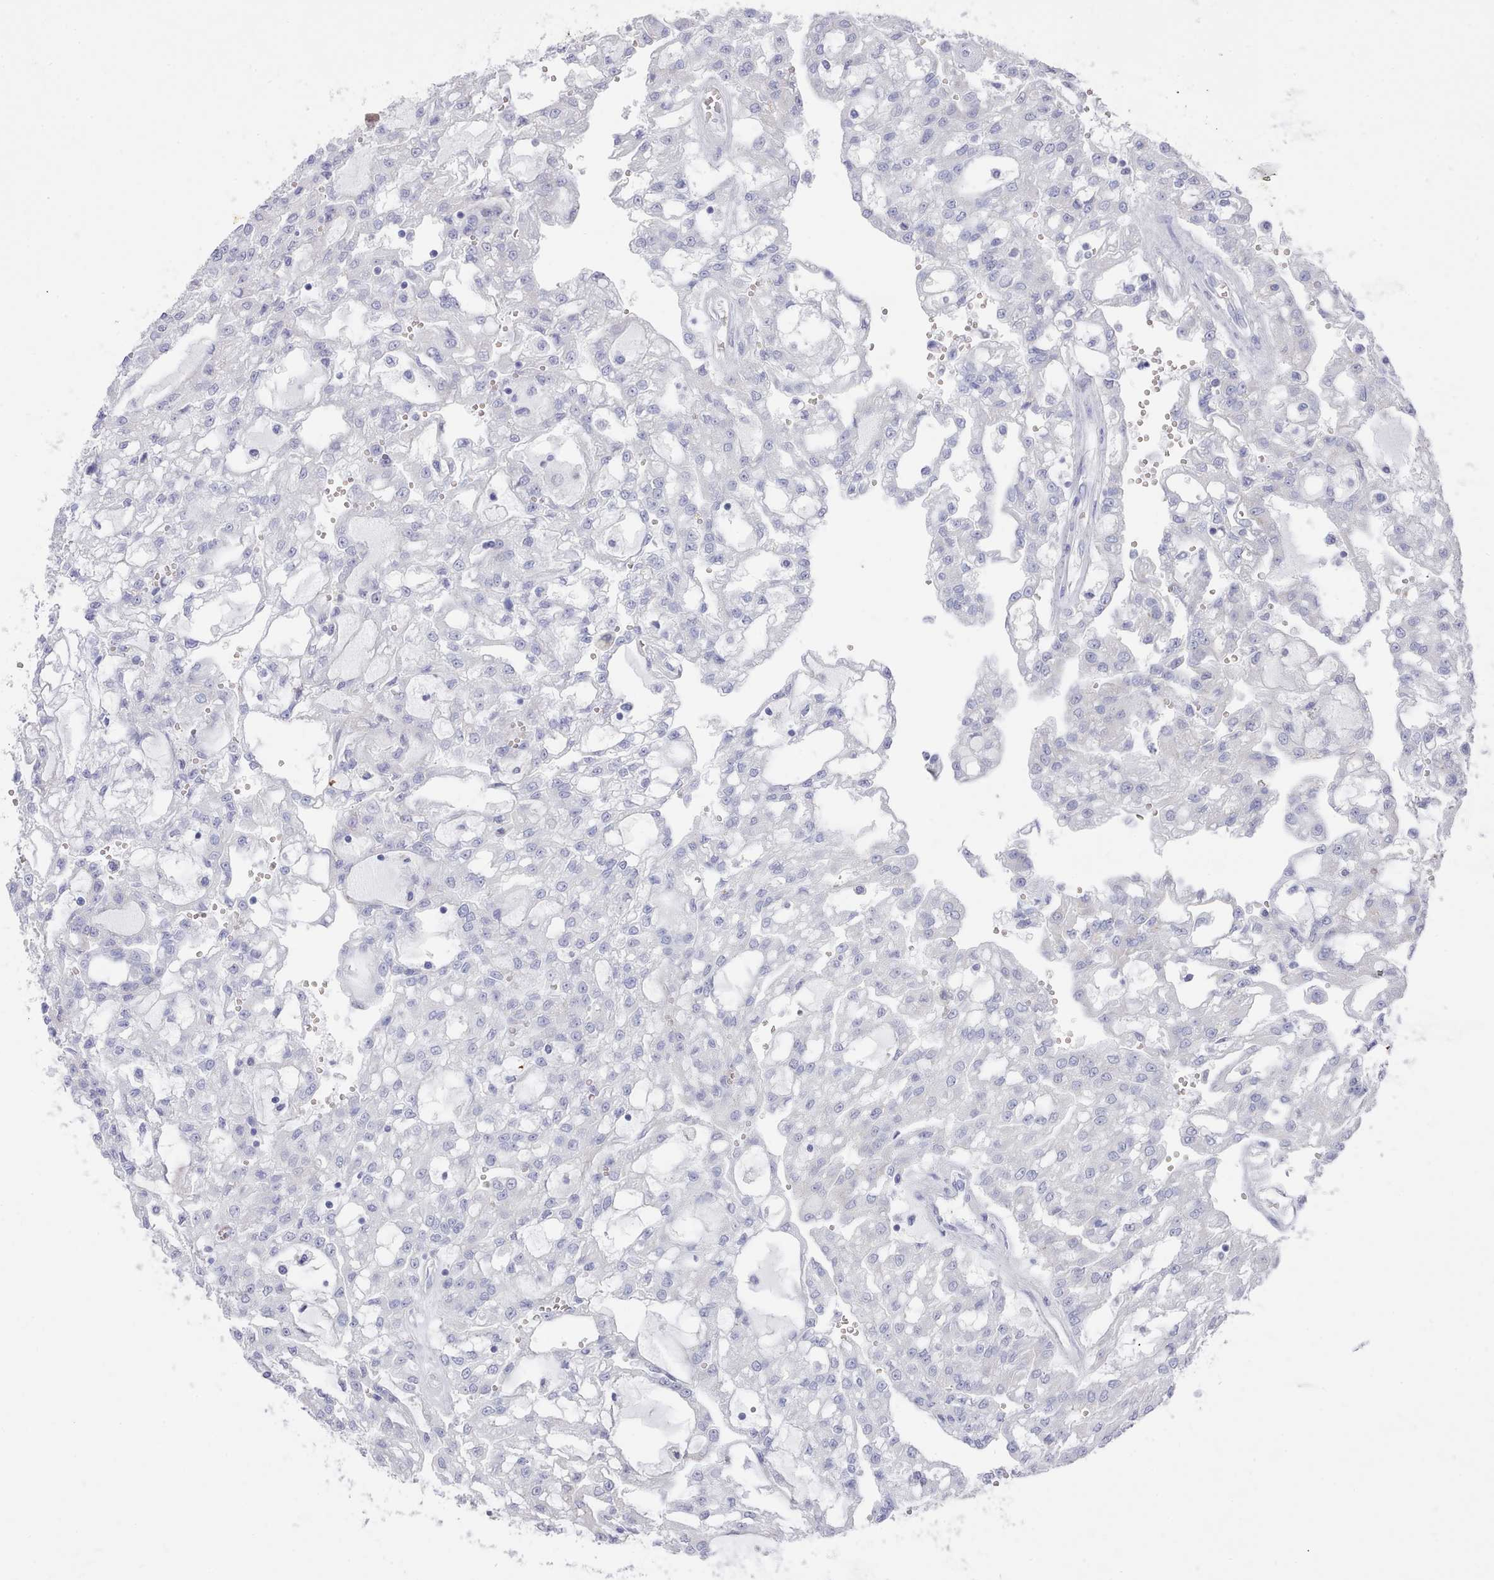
{"staining": {"intensity": "negative", "quantity": "none", "location": "none"}, "tissue": "renal cancer", "cell_type": "Tumor cells", "image_type": "cancer", "snomed": [{"axis": "morphology", "description": "Adenocarcinoma, NOS"}, {"axis": "topography", "description": "Kidney"}], "caption": "A micrograph of human renal adenocarcinoma is negative for staining in tumor cells.", "gene": "LRRC37A", "patient": {"sex": "male", "age": 63}}